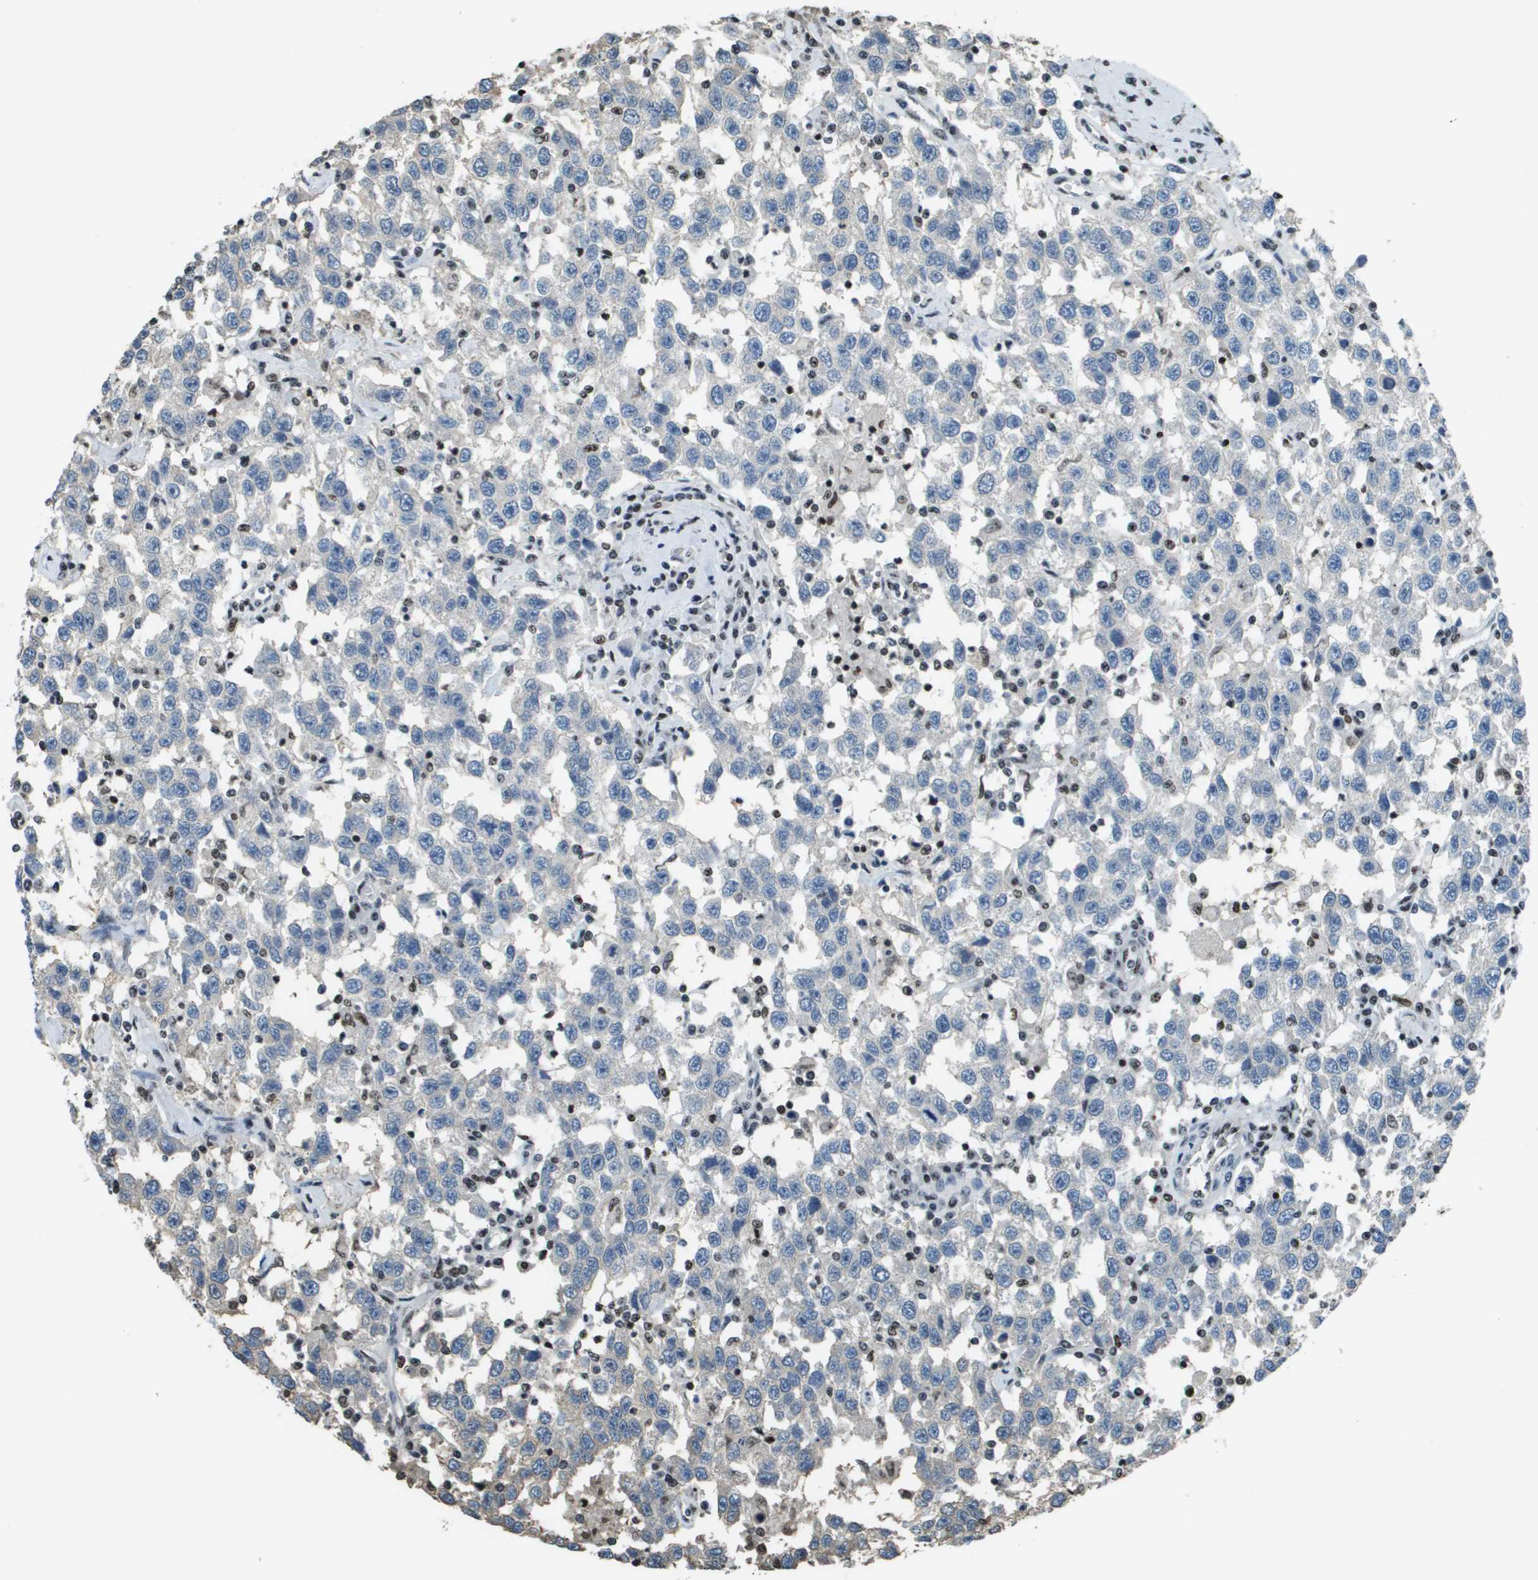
{"staining": {"intensity": "negative", "quantity": "none", "location": "none"}, "tissue": "testis cancer", "cell_type": "Tumor cells", "image_type": "cancer", "snomed": [{"axis": "morphology", "description": "Seminoma, NOS"}, {"axis": "topography", "description": "Testis"}], "caption": "Immunohistochemical staining of human testis seminoma demonstrates no significant expression in tumor cells.", "gene": "SP100", "patient": {"sex": "male", "age": 41}}